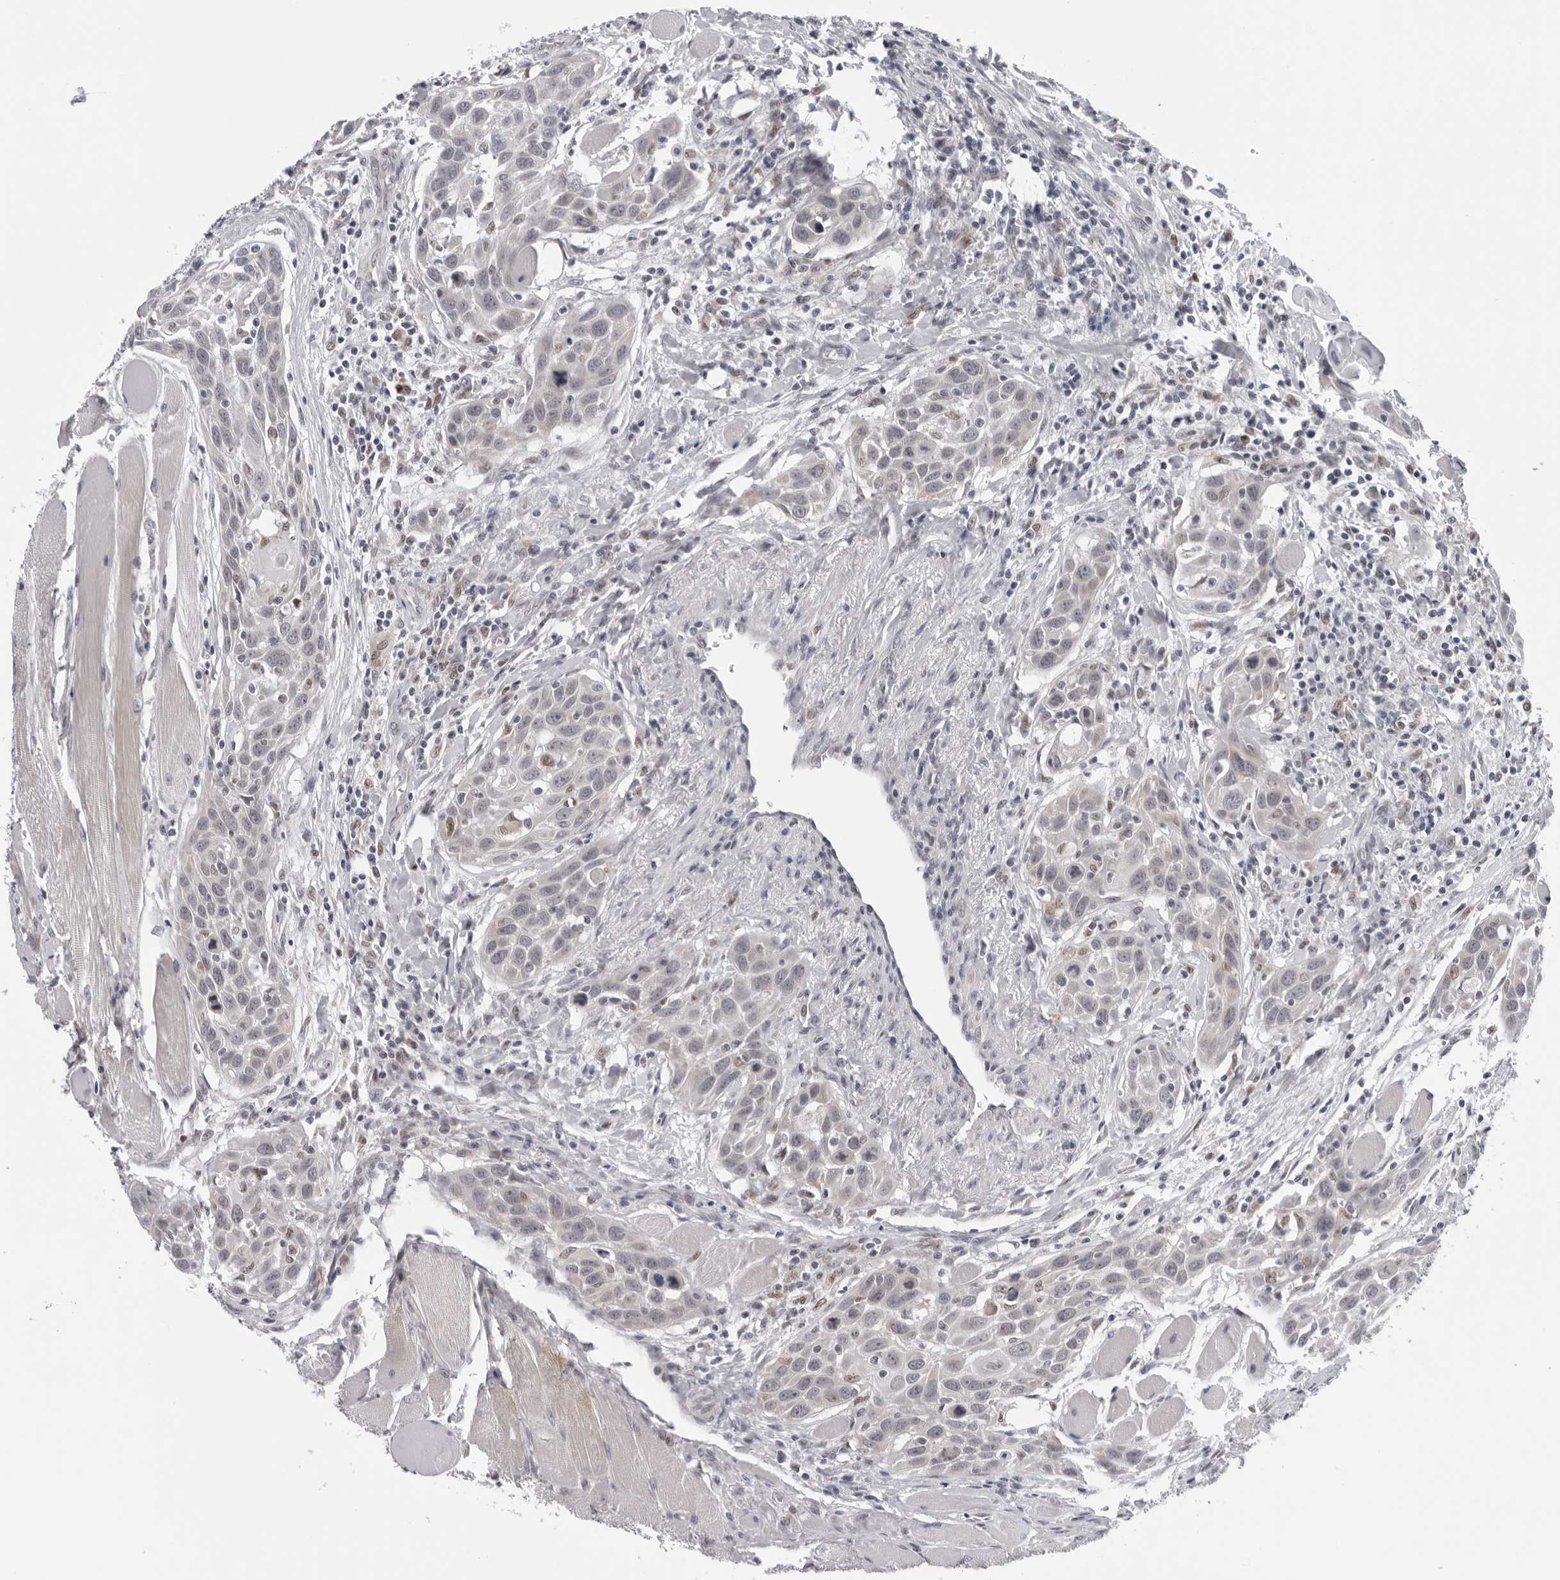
{"staining": {"intensity": "negative", "quantity": "none", "location": "none"}, "tissue": "head and neck cancer", "cell_type": "Tumor cells", "image_type": "cancer", "snomed": [{"axis": "morphology", "description": "Squamous cell carcinoma, NOS"}, {"axis": "topography", "description": "Oral tissue"}, {"axis": "topography", "description": "Head-Neck"}], "caption": "An immunohistochemistry micrograph of head and neck squamous cell carcinoma is shown. There is no staining in tumor cells of head and neck squamous cell carcinoma. (DAB IHC, high magnification).", "gene": "CPT2", "patient": {"sex": "female", "age": 50}}